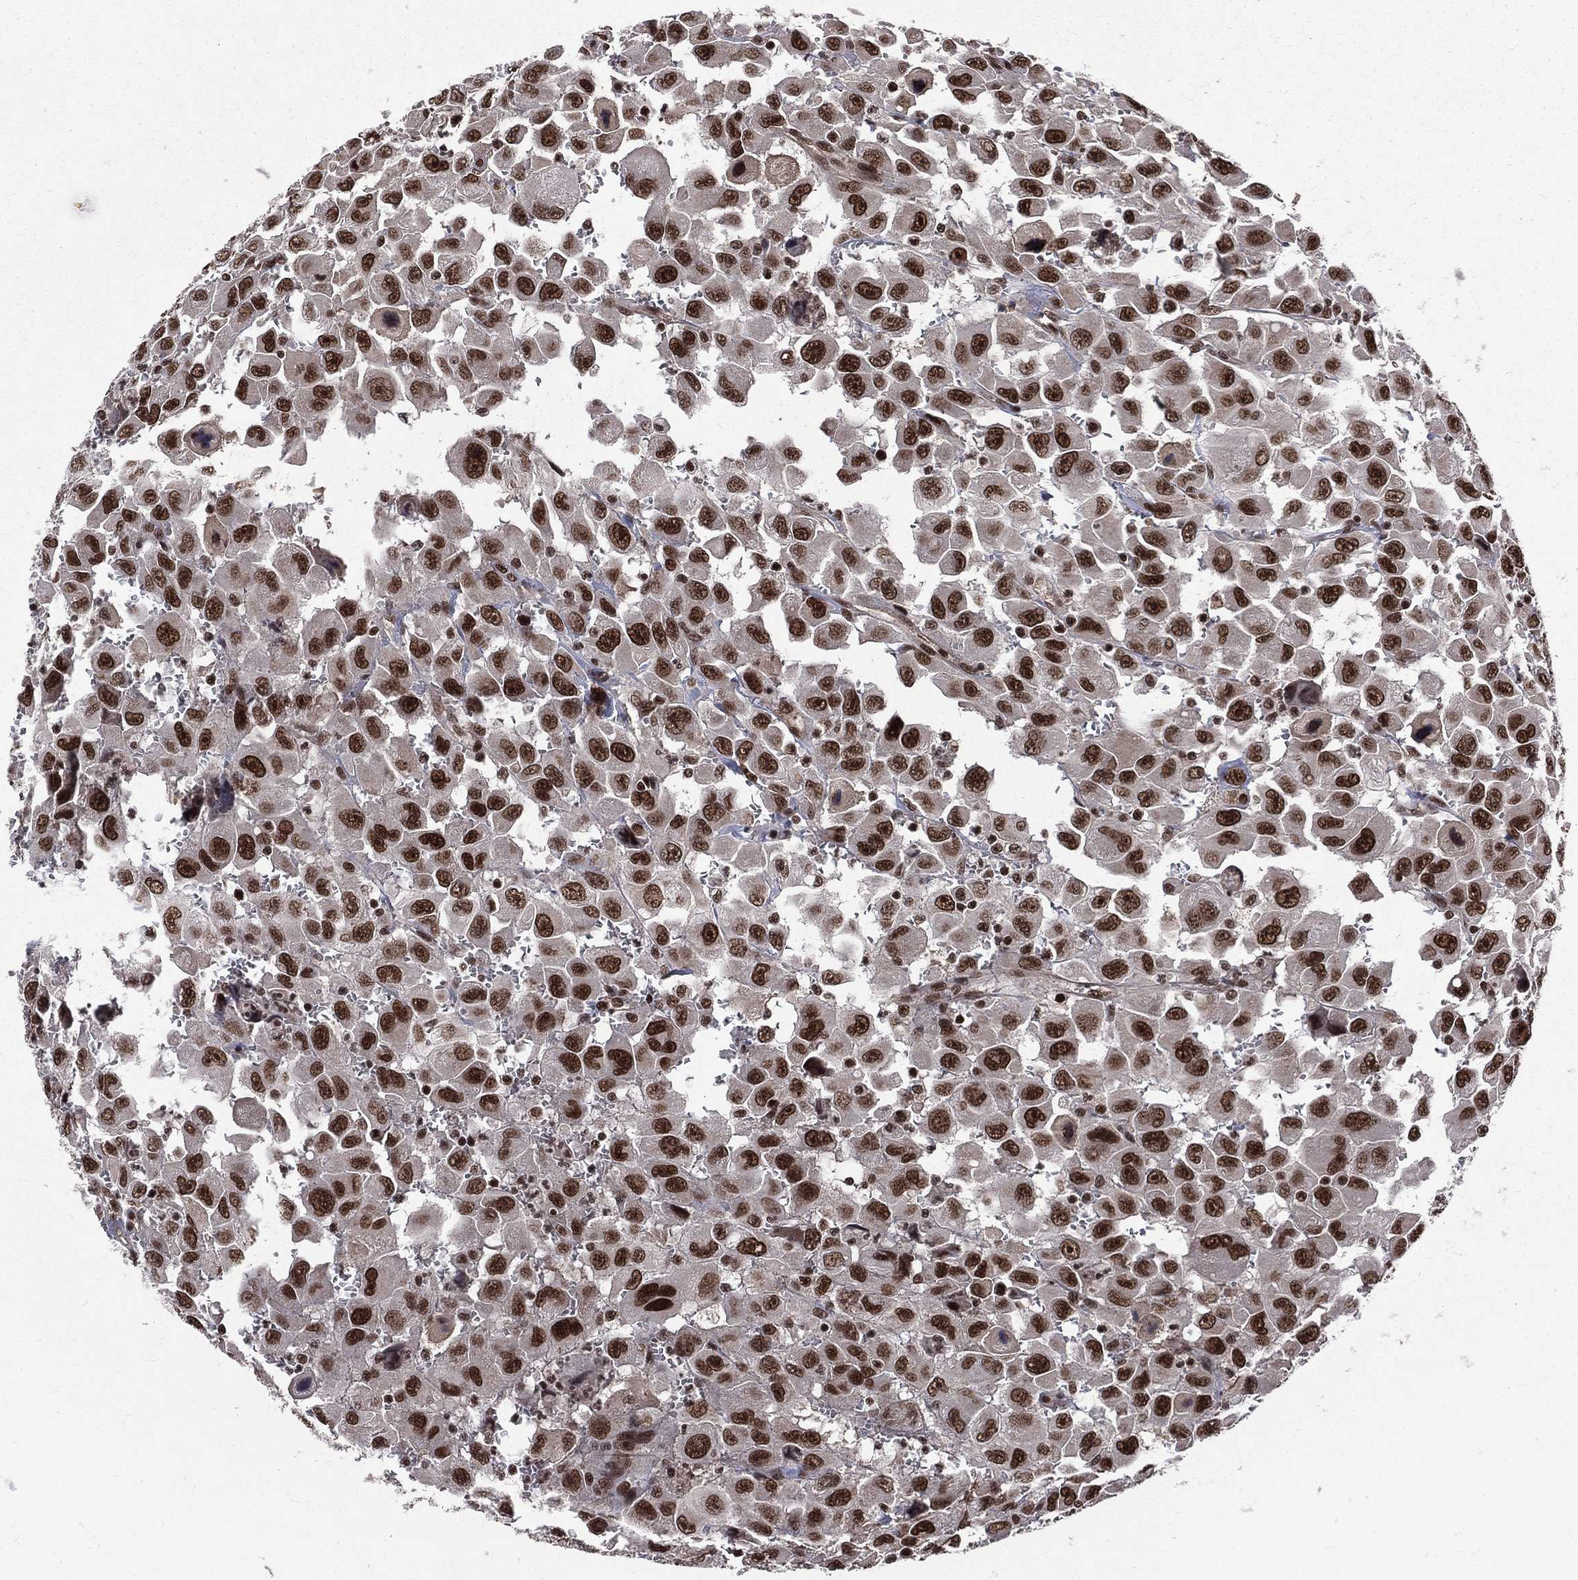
{"staining": {"intensity": "strong", "quantity": ">75%", "location": "nuclear"}, "tissue": "head and neck cancer", "cell_type": "Tumor cells", "image_type": "cancer", "snomed": [{"axis": "morphology", "description": "Squamous cell carcinoma, NOS"}, {"axis": "morphology", "description": "Squamous cell carcinoma, metastatic, NOS"}, {"axis": "topography", "description": "Oral tissue"}, {"axis": "topography", "description": "Head-Neck"}], "caption": "Head and neck squamous cell carcinoma stained with DAB immunohistochemistry (IHC) displays high levels of strong nuclear expression in approximately >75% of tumor cells.", "gene": "SMC3", "patient": {"sex": "female", "age": 85}}